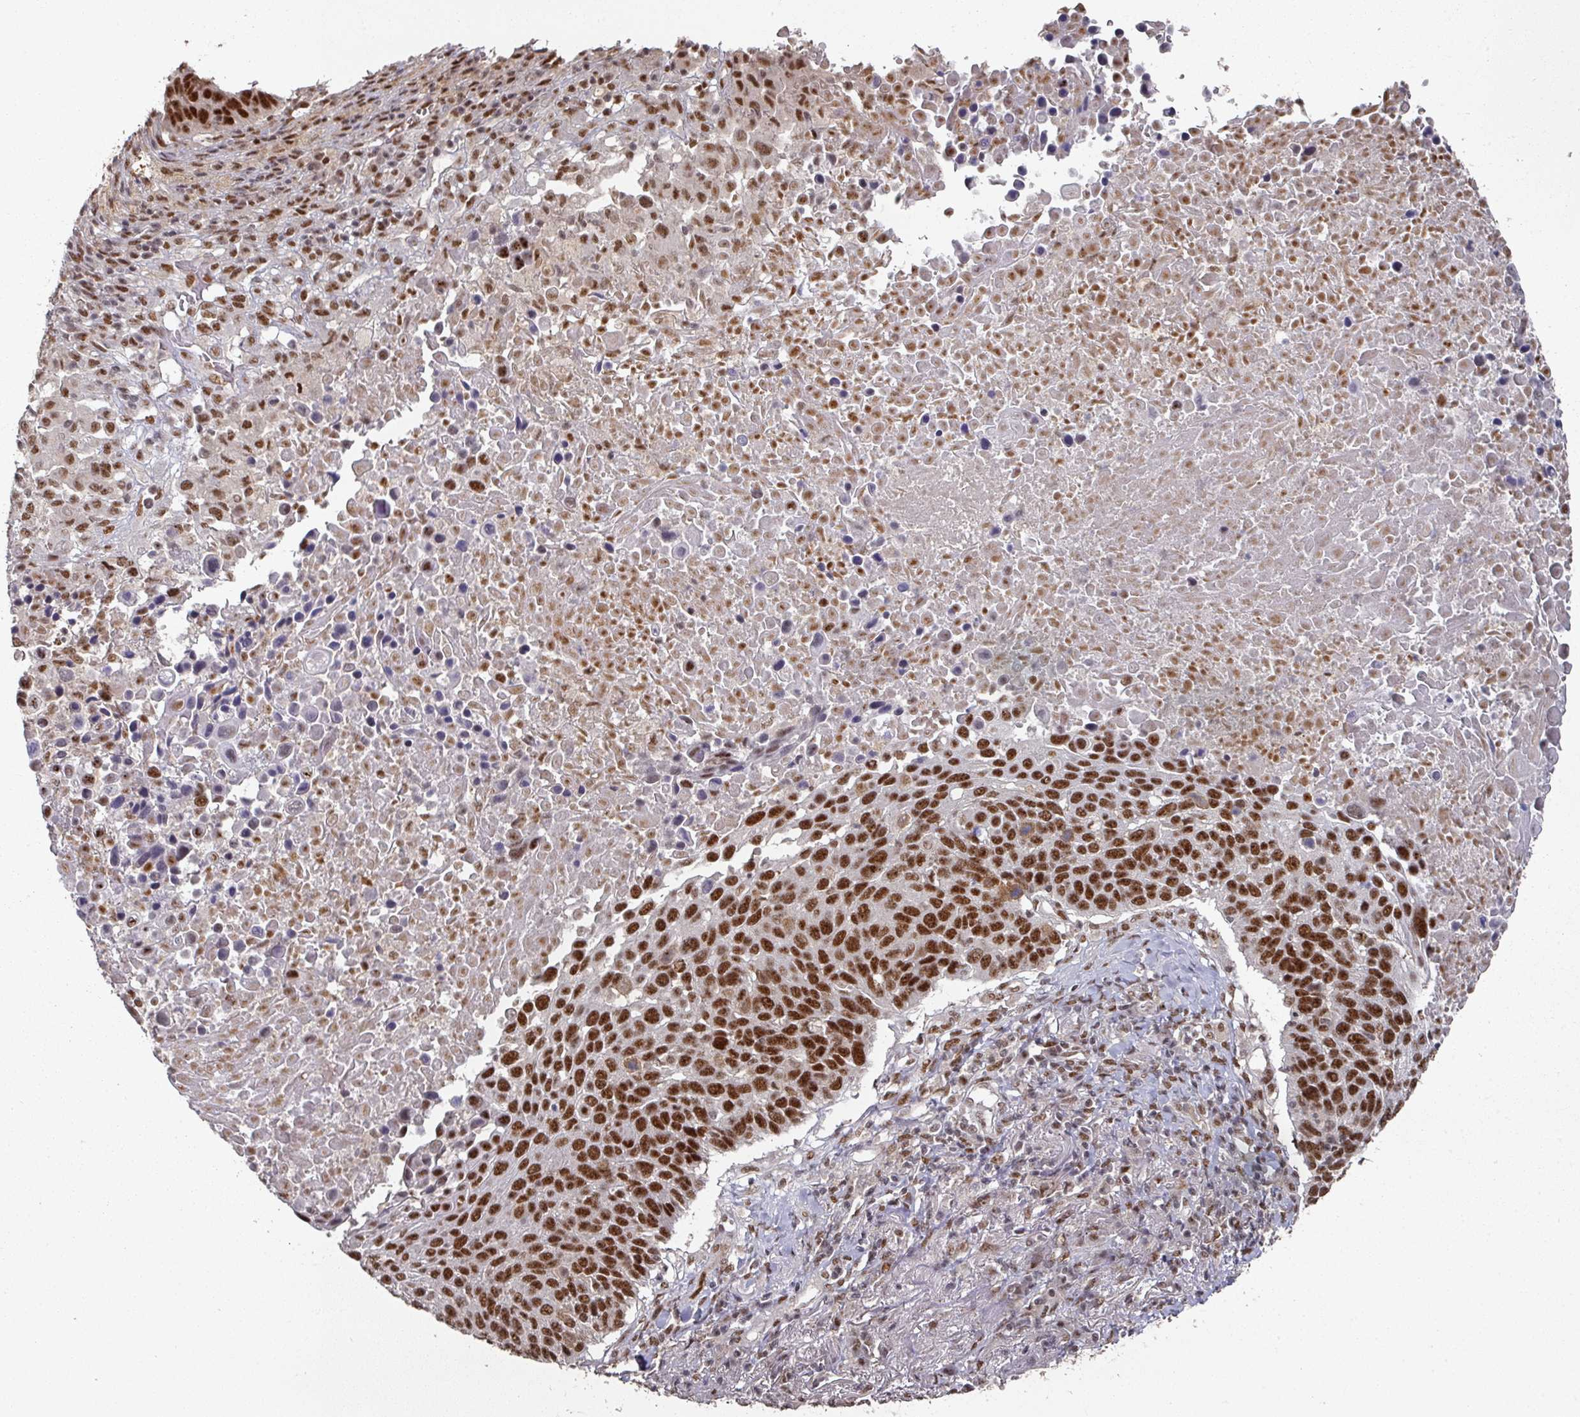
{"staining": {"intensity": "strong", "quantity": ">75%", "location": "nuclear"}, "tissue": "lung cancer", "cell_type": "Tumor cells", "image_type": "cancer", "snomed": [{"axis": "morphology", "description": "Normal tissue, NOS"}, {"axis": "morphology", "description": "Squamous cell carcinoma, NOS"}, {"axis": "topography", "description": "Lymph node"}, {"axis": "topography", "description": "Lung"}], "caption": "This is a histology image of IHC staining of lung squamous cell carcinoma, which shows strong expression in the nuclear of tumor cells.", "gene": "MEPCE", "patient": {"sex": "male", "age": 66}}